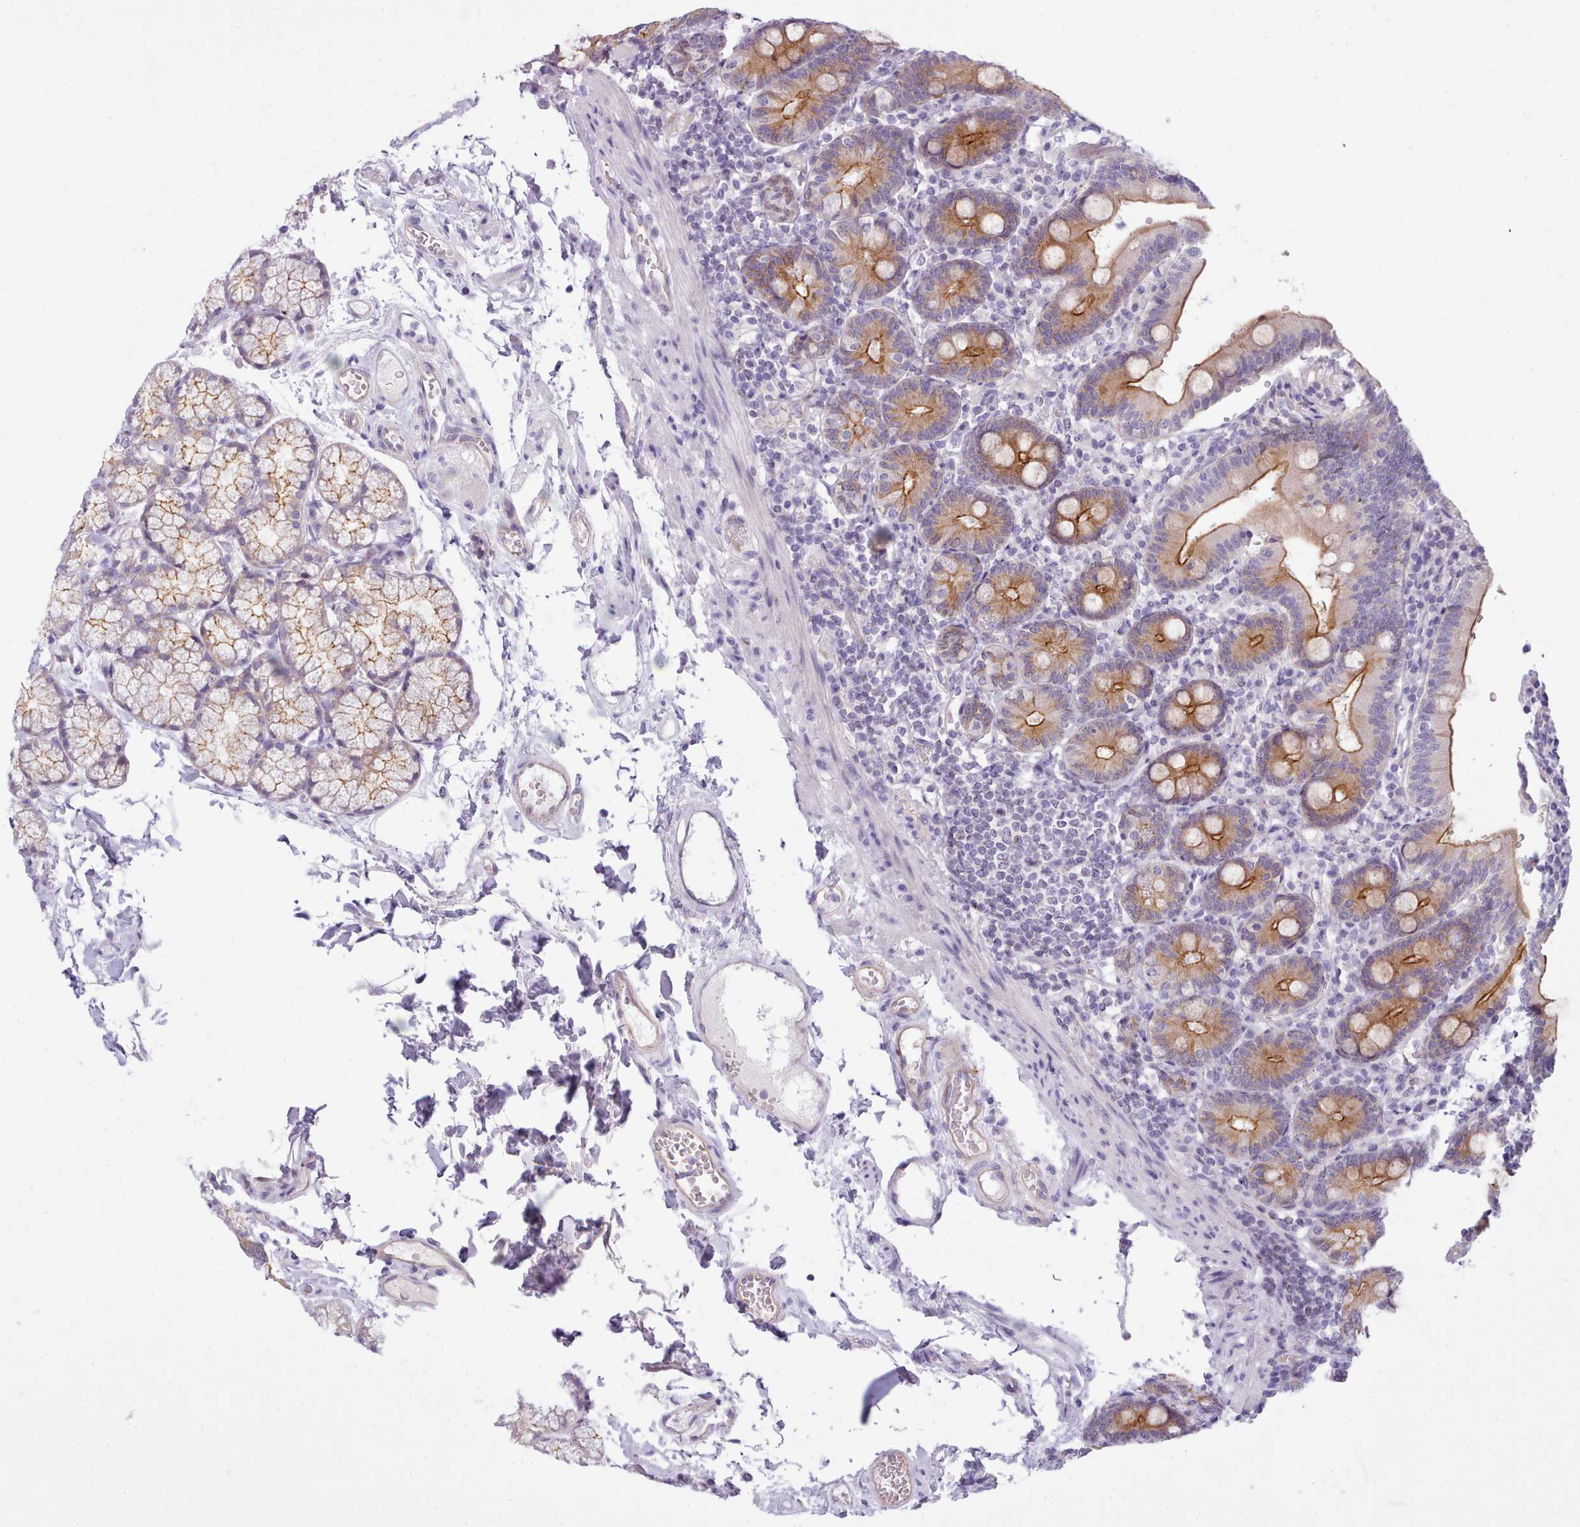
{"staining": {"intensity": "strong", "quantity": ">75%", "location": "cytoplasmic/membranous"}, "tissue": "duodenum", "cell_type": "Glandular cells", "image_type": "normal", "snomed": [{"axis": "morphology", "description": "Normal tissue, NOS"}, {"axis": "topography", "description": "Duodenum"}], "caption": "This photomicrograph demonstrates immunohistochemistry (IHC) staining of unremarkable duodenum, with high strong cytoplasmic/membranous positivity in about >75% of glandular cells.", "gene": "CYP2A13", "patient": {"sex": "female", "age": 67}}